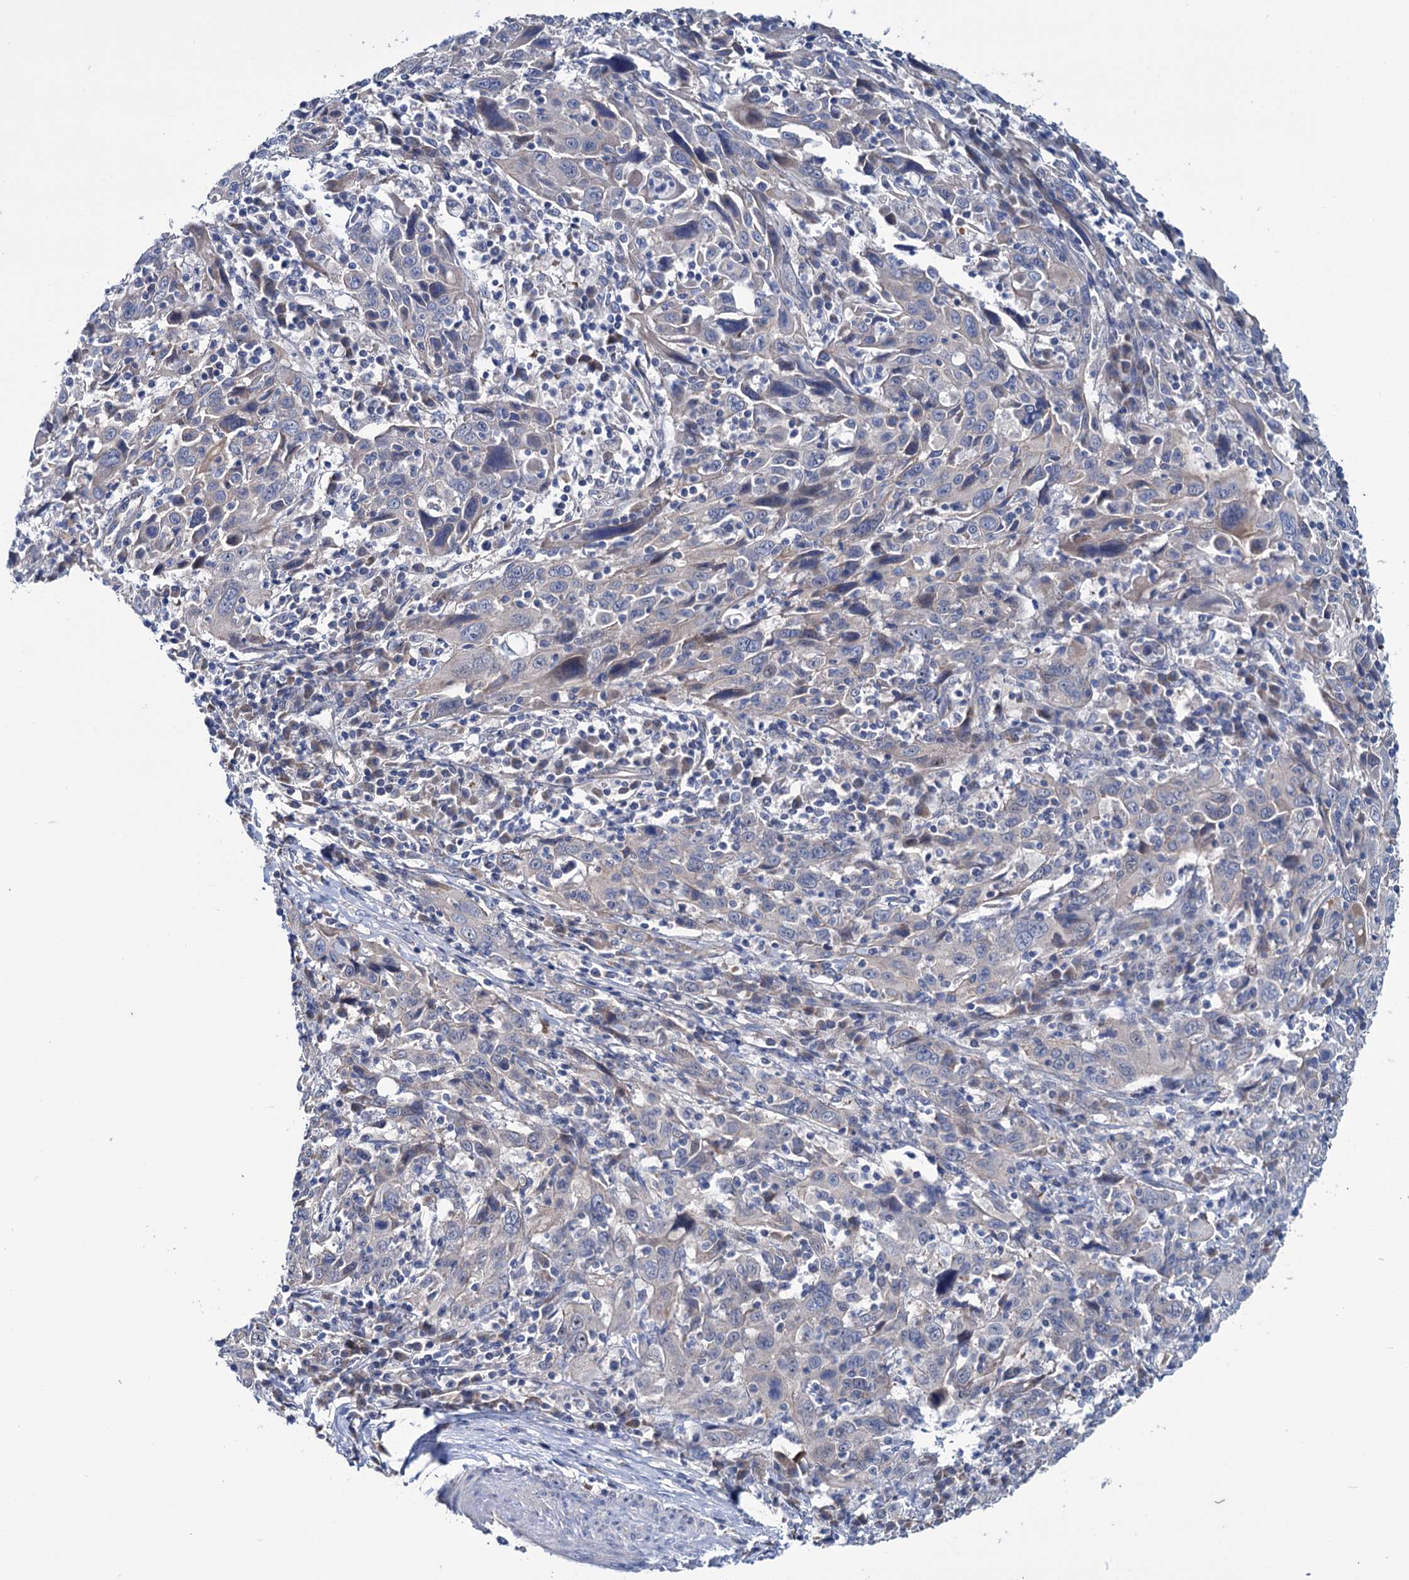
{"staining": {"intensity": "negative", "quantity": "none", "location": "none"}, "tissue": "cervical cancer", "cell_type": "Tumor cells", "image_type": "cancer", "snomed": [{"axis": "morphology", "description": "Squamous cell carcinoma, NOS"}, {"axis": "topography", "description": "Cervix"}], "caption": "Tumor cells are negative for protein expression in human cervical cancer.", "gene": "EYA4", "patient": {"sex": "female", "age": 46}}